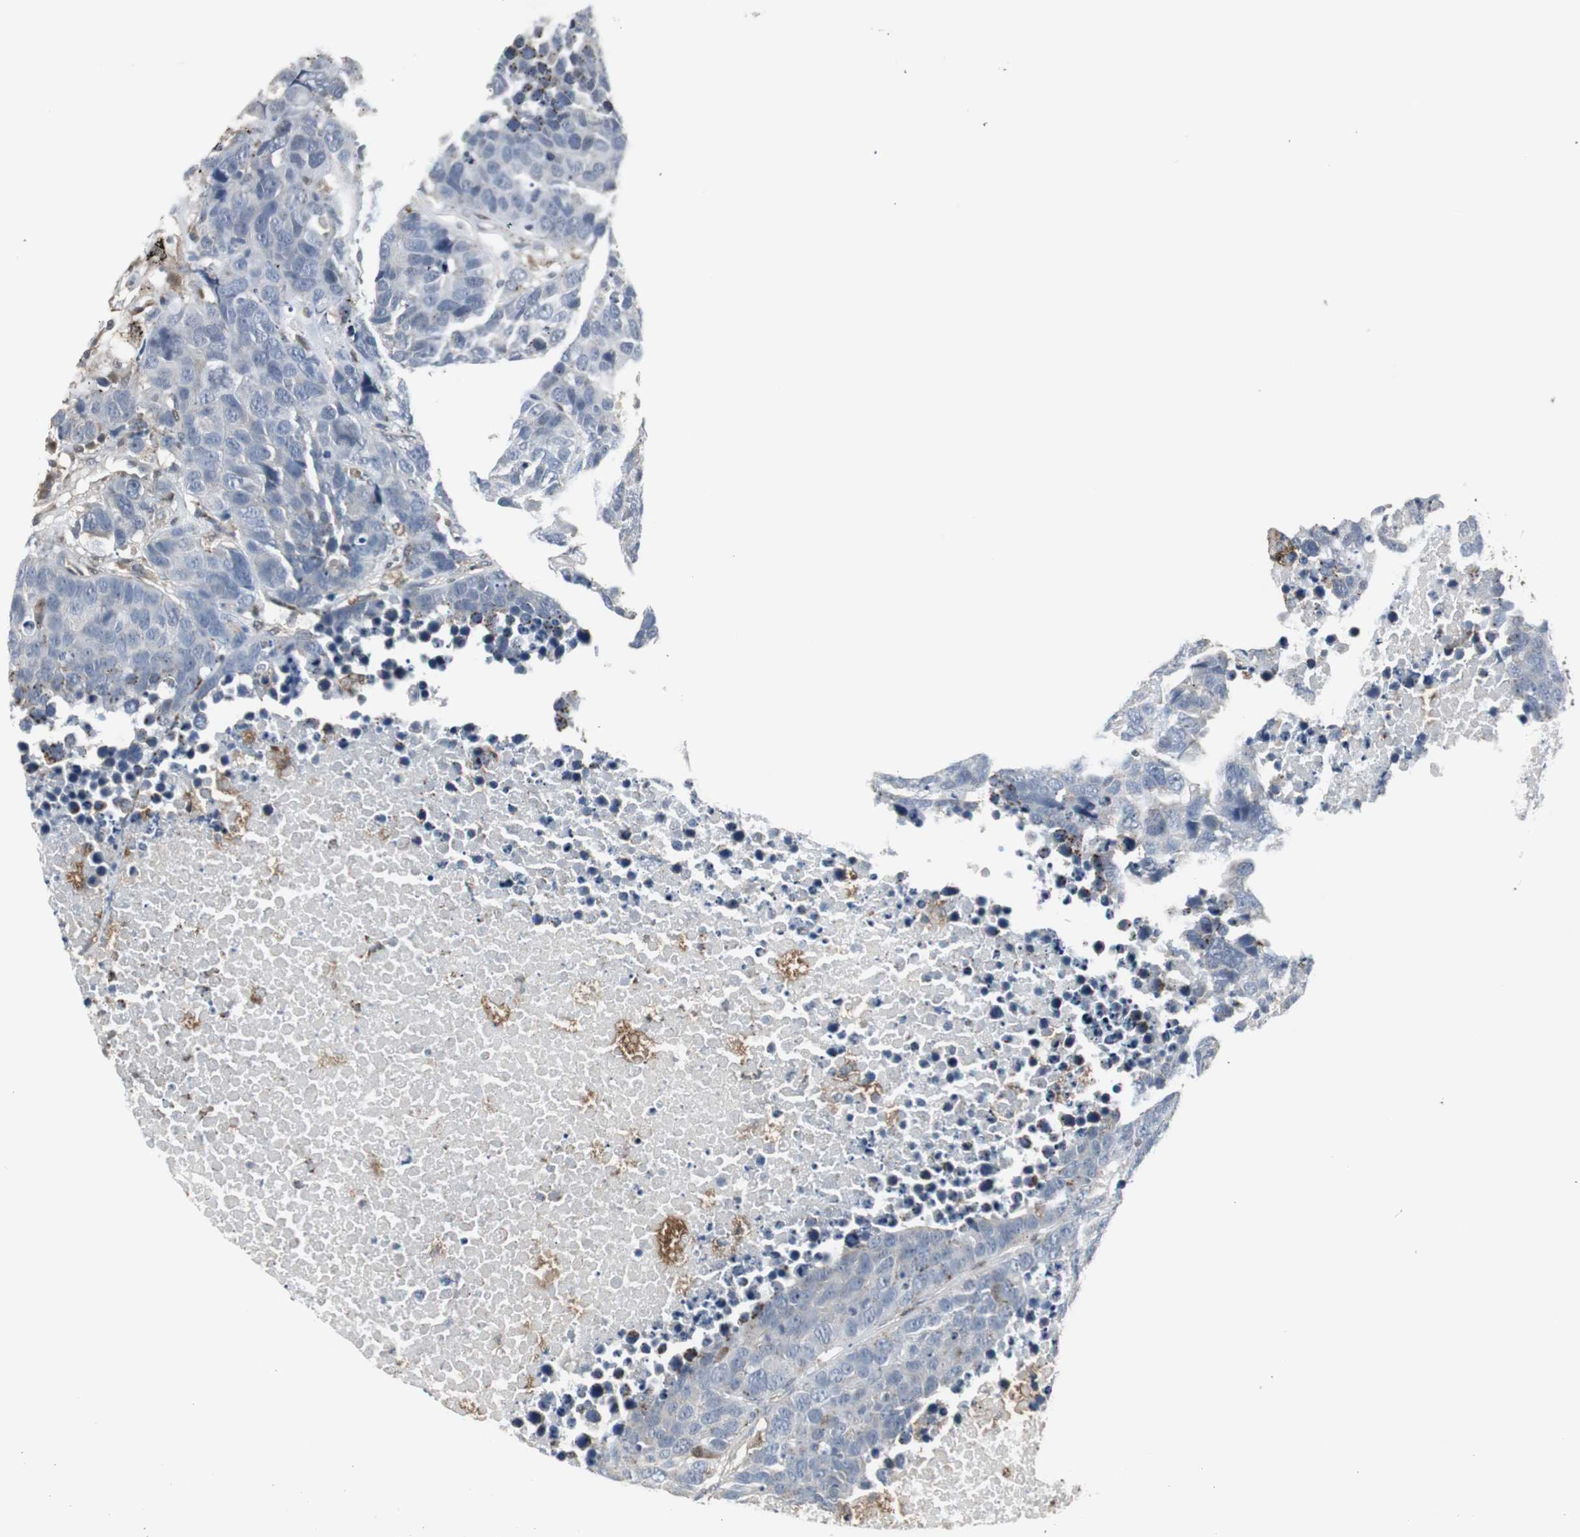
{"staining": {"intensity": "negative", "quantity": "none", "location": "none"}, "tissue": "carcinoid", "cell_type": "Tumor cells", "image_type": "cancer", "snomed": [{"axis": "morphology", "description": "Carcinoid, malignant, NOS"}, {"axis": "topography", "description": "Lung"}], "caption": "Tumor cells are negative for protein expression in human carcinoid.", "gene": "PLIN3", "patient": {"sex": "male", "age": 60}}